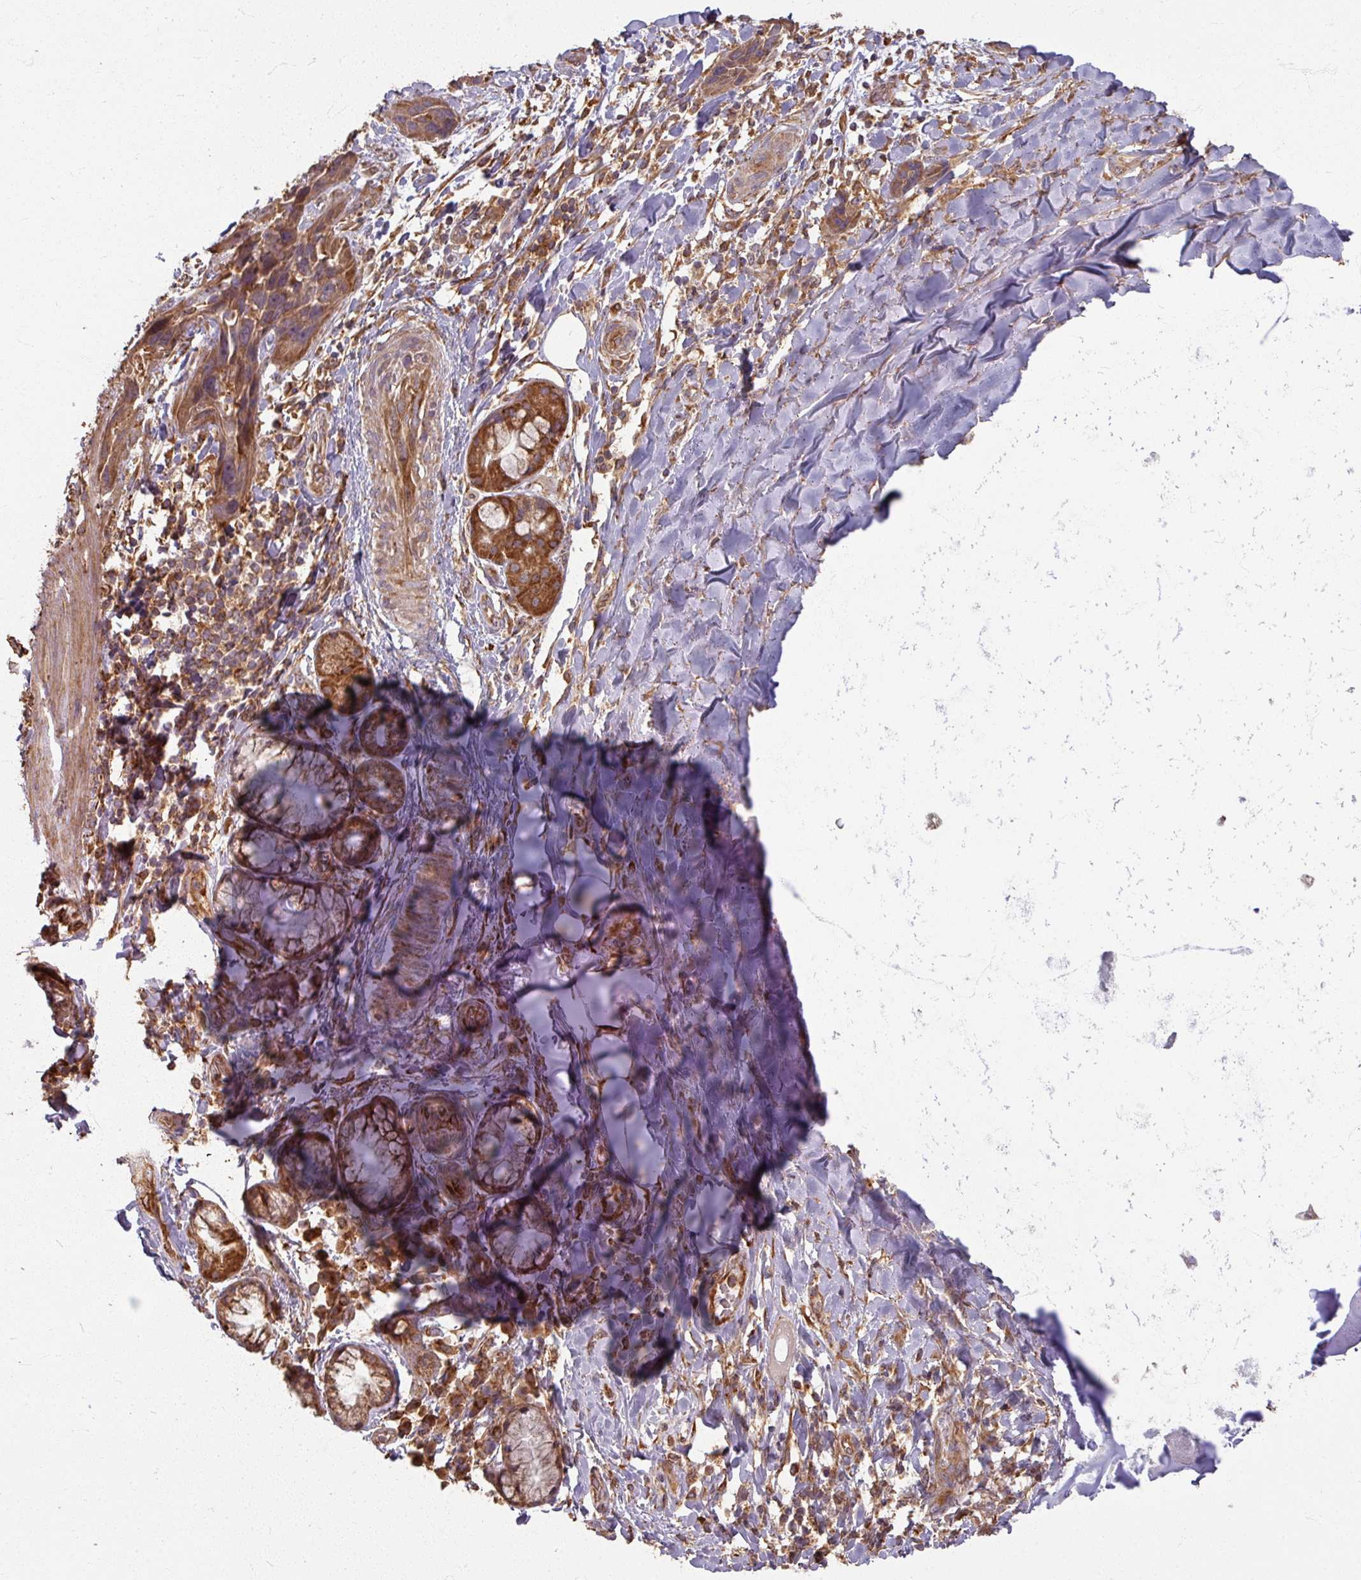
{"staining": {"intensity": "moderate", "quantity": ">75%", "location": "cytoplasmic/membranous"}, "tissue": "soft tissue", "cell_type": "Fibroblasts", "image_type": "normal", "snomed": [{"axis": "morphology", "description": "Normal tissue, NOS"}, {"axis": "morphology", "description": "Squamous cell carcinoma, NOS"}, {"axis": "topography", "description": "Bronchus"}, {"axis": "topography", "description": "Lung"}], "caption": "This photomicrograph reveals immunohistochemistry (IHC) staining of benign human soft tissue, with medium moderate cytoplasmic/membranous expression in approximately >75% of fibroblasts.", "gene": "CCDC68", "patient": {"sex": "female", "age": 70}}